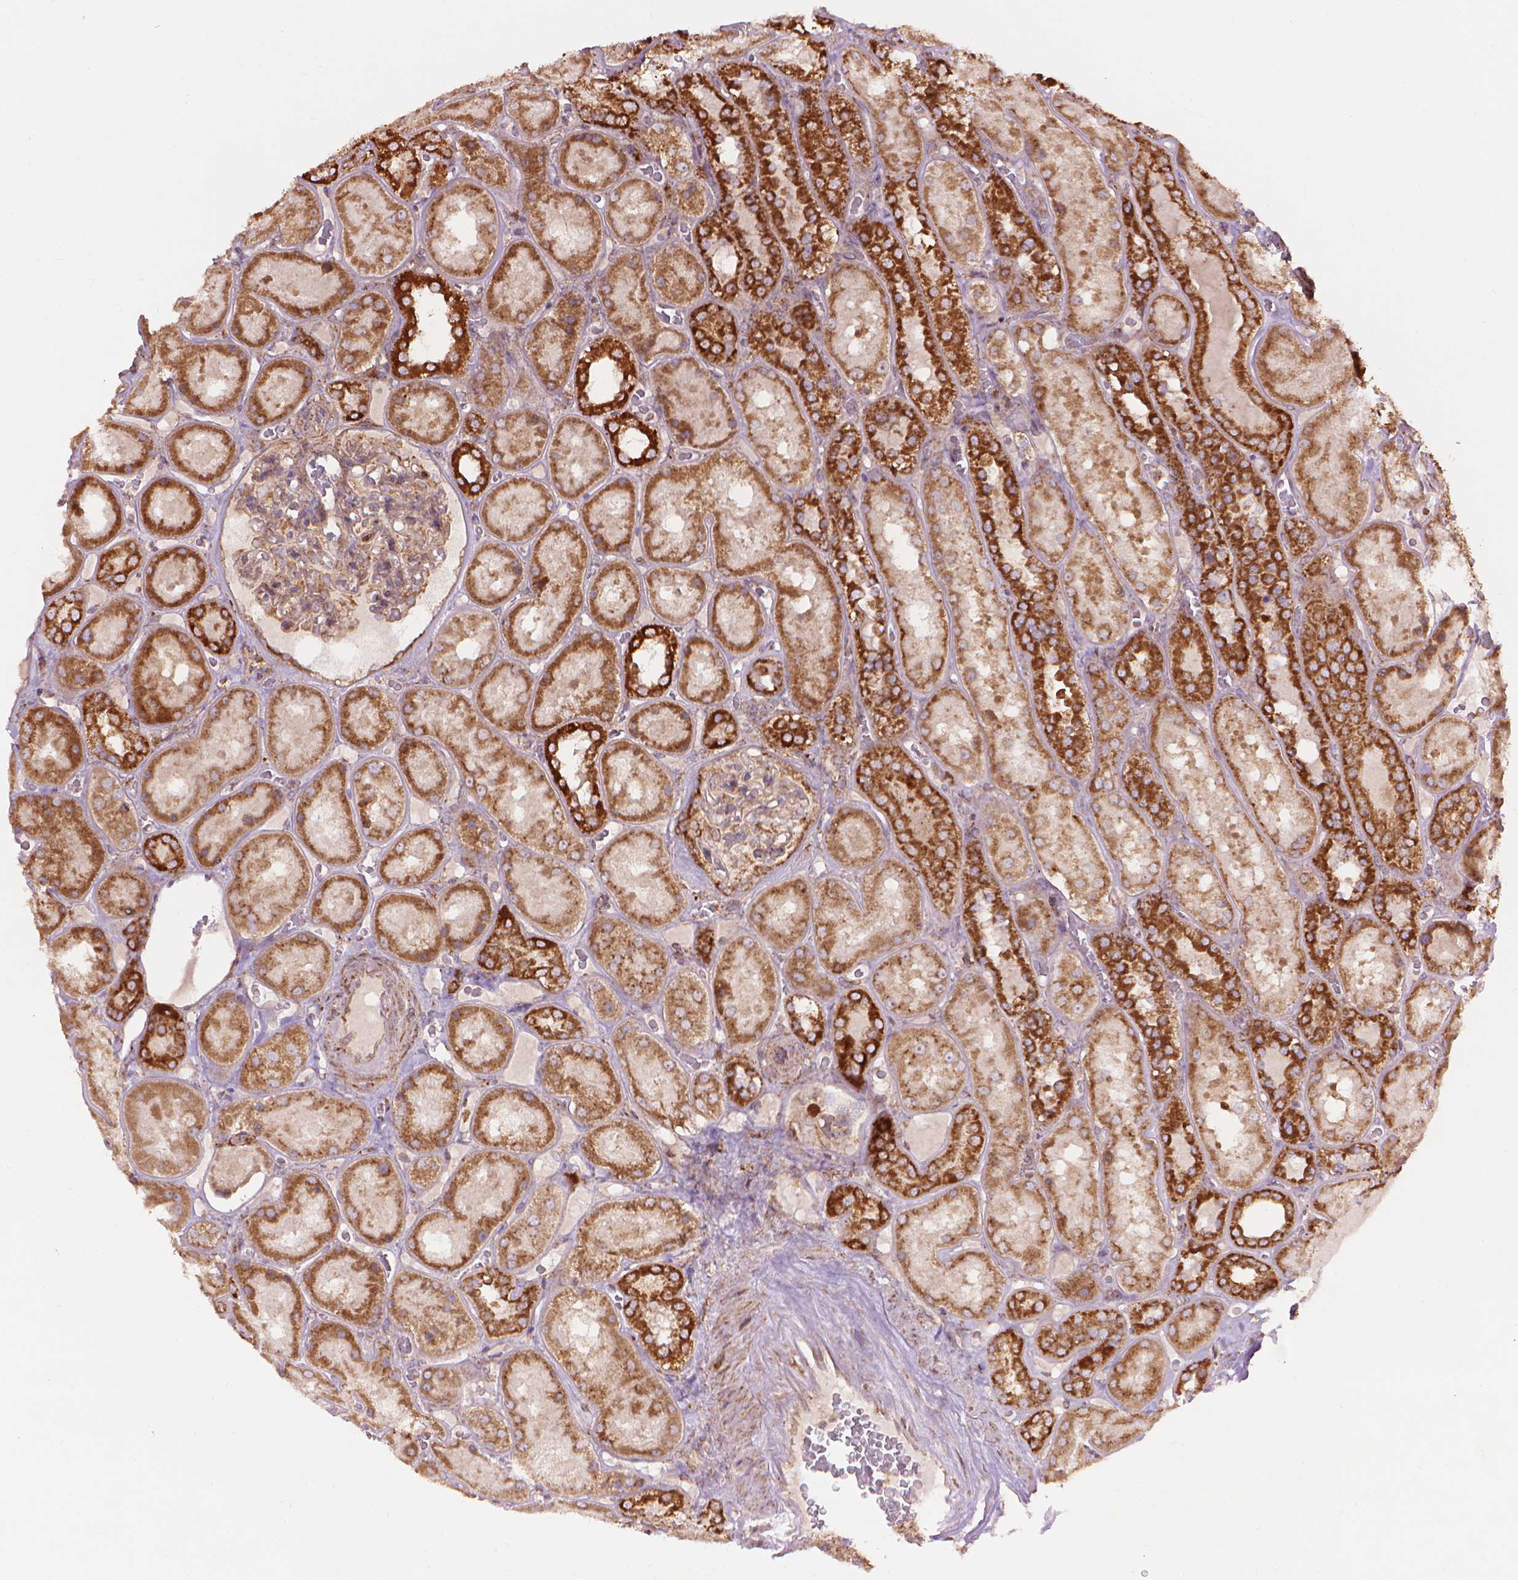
{"staining": {"intensity": "moderate", "quantity": "<25%", "location": "cytoplasmic/membranous"}, "tissue": "kidney", "cell_type": "Cells in glomeruli", "image_type": "normal", "snomed": [{"axis": "morphology", "description": "Normal tissue, NOS"}, {"axis": "topography", "description": "Kidney"}], "caption": "Brown immunohistochemical staining in unremarkable kidney exhibits moderate cytoplasmic/membranous expression in about <25% of cells in glomeruli.", "gene": "VARS2", "patient": {"sex": "male", "age": 73}}